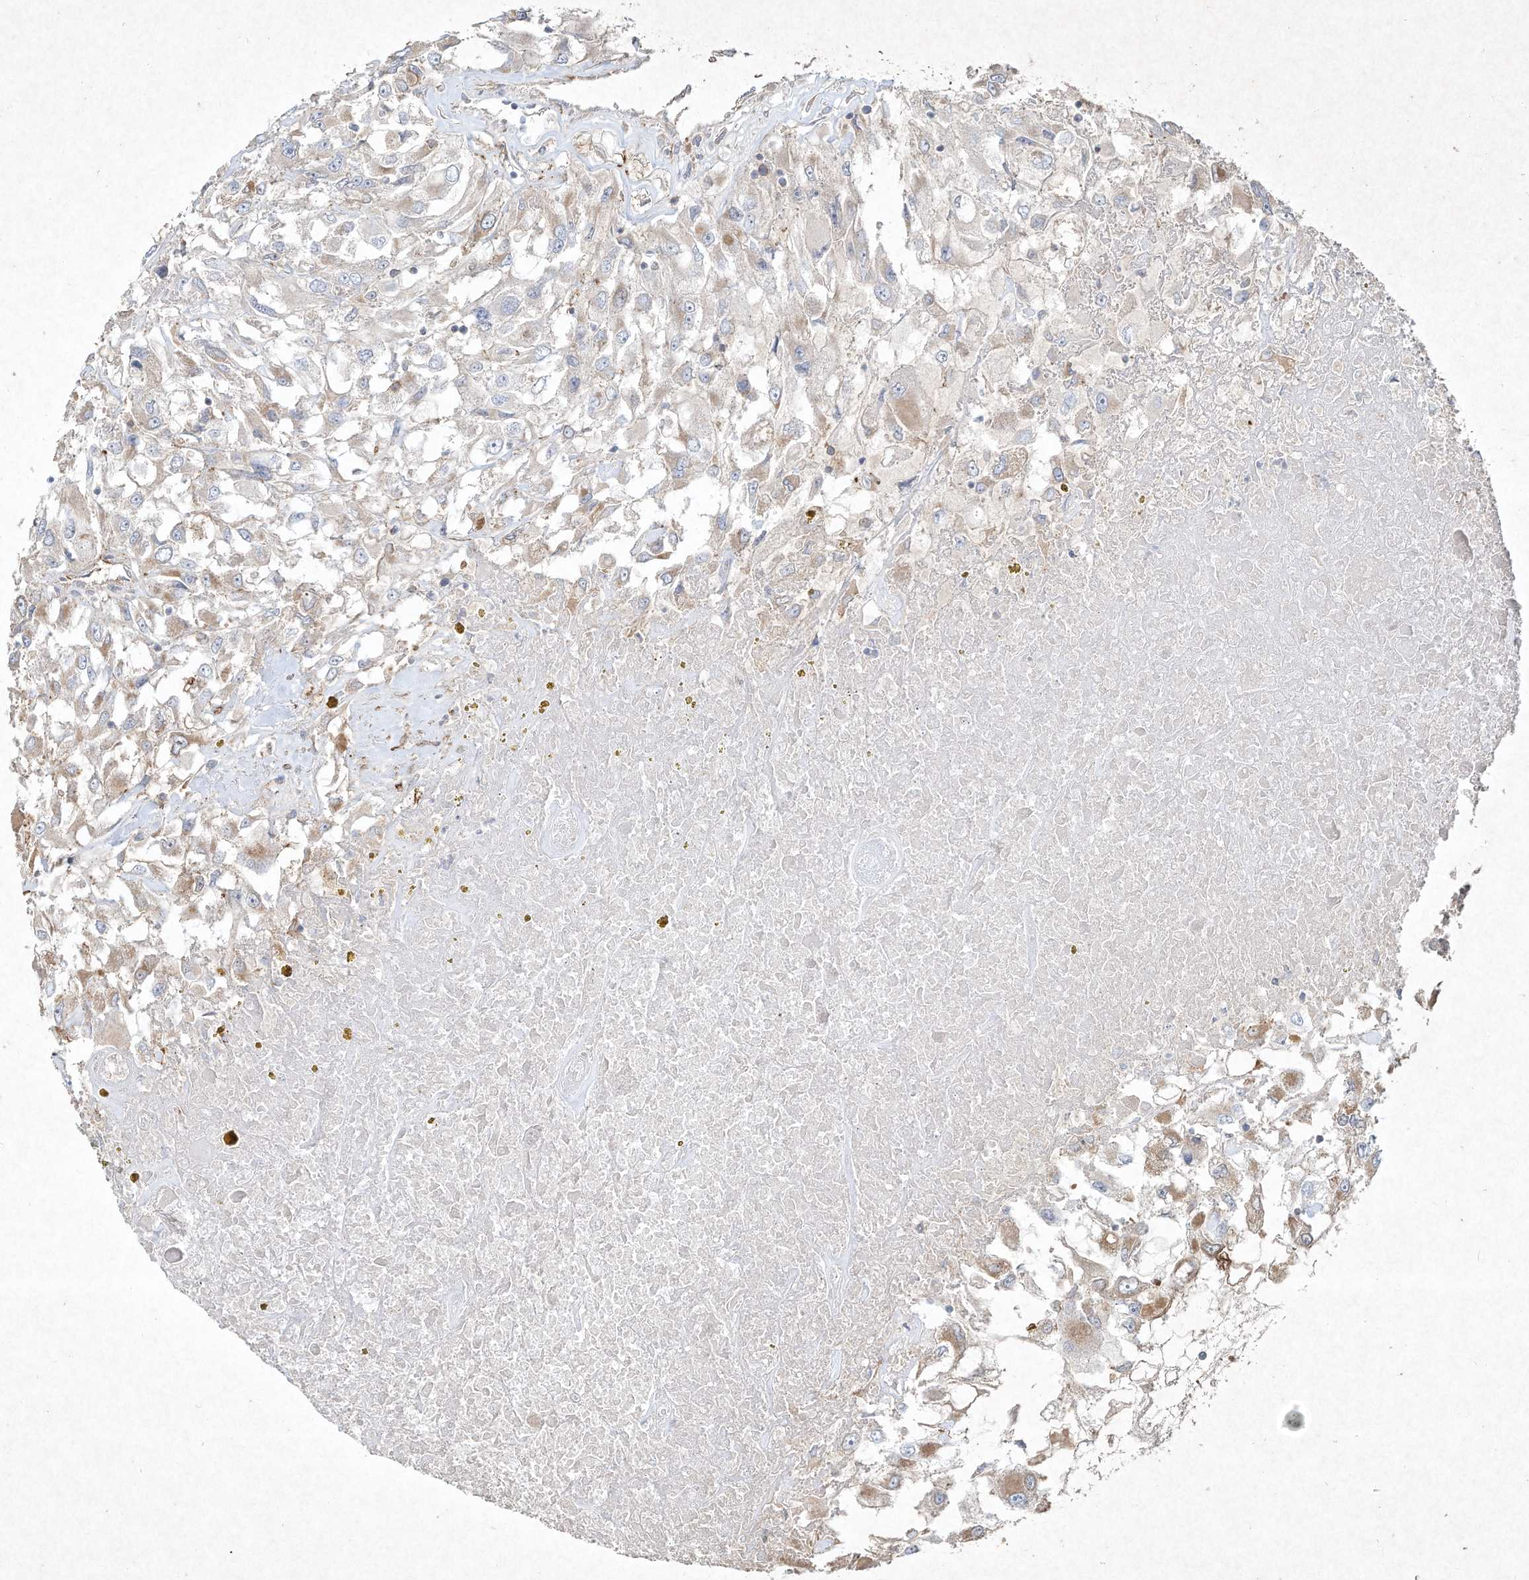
{"staining": {"intensity": "weak", "quantity": "<25%", "location": "cytoplasmic/membranous"}, "tissue": "renal cancer", "cell_type": "Tumor cells", "image_type": "cancer", "snomed": [{"axis": "morphology", "description": "Adenocarcinoma, NOS"}, {"axis": "topography", "description": "Kidney"}], "caption": "Immunohistochemistry image of neoplastic tissue: human renal cancer stained with DAB shows no significant protein positivity in tumor cells.", "gene": "HTR5A", "patient": {"sex": "female", "age": 52}}